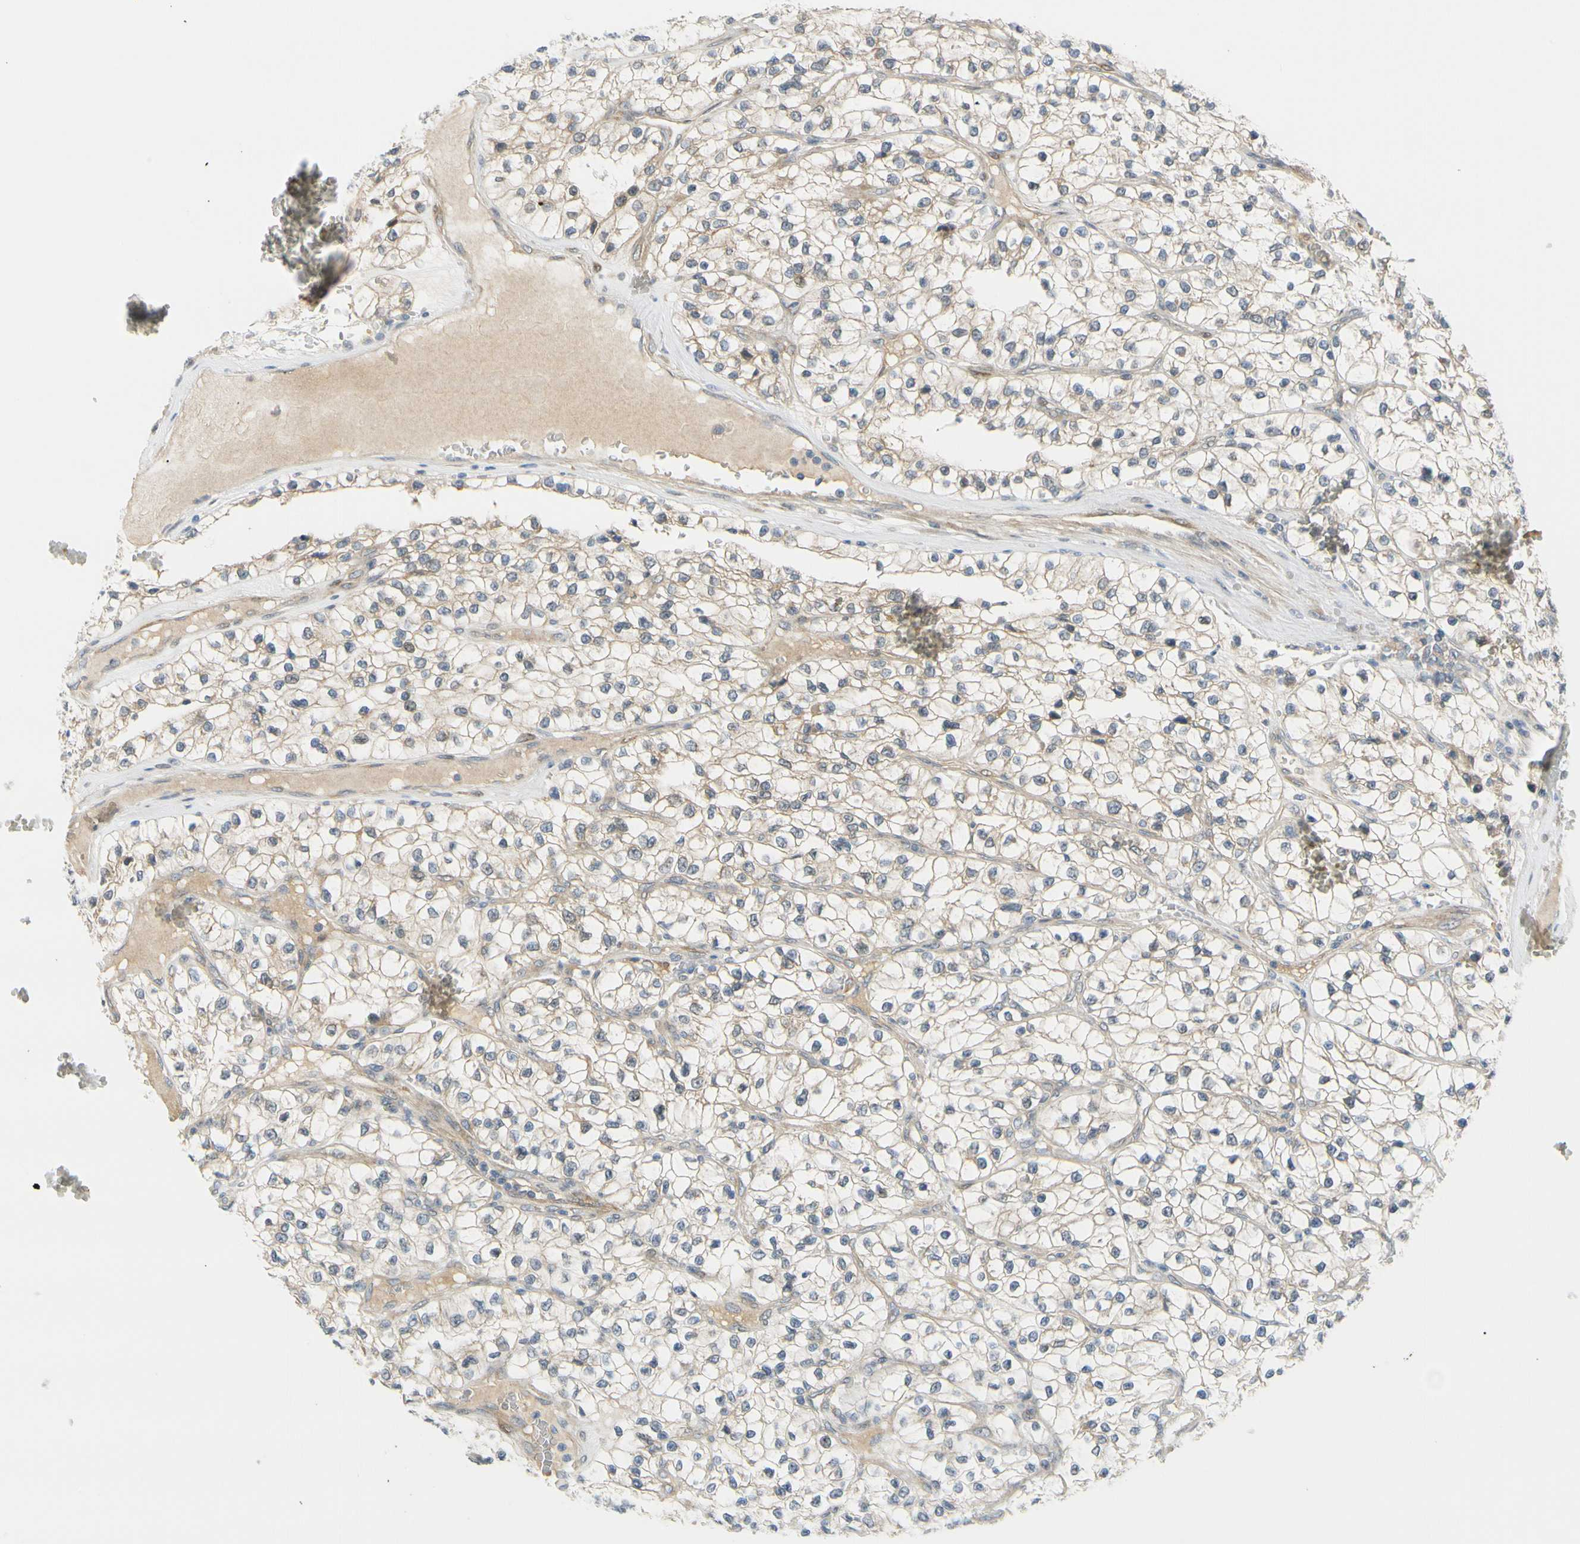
{"staining": {"intensity": "weak", "quantity": "25%-75%", "location": "cytoplasmic/membranous"}, "tissue": "renal cancer", "cell_type": "Tumor cells", "image_type": "cancer", "snomed": [{"axis": "morphology", "description": "Adenocarcinoma, NOS"}, {"axis": "topography", "description": "Kidney"}], "caption": "The image reveals a brown stain indicating the presence of a protein in the cytoplasmic/membranous of tumor cells in renal cancer. (DAB IHC, brown staining for protein, blue staining for nuclei).", "gene": "FHL2", "patient": {"sex": "female", "age": 57}}